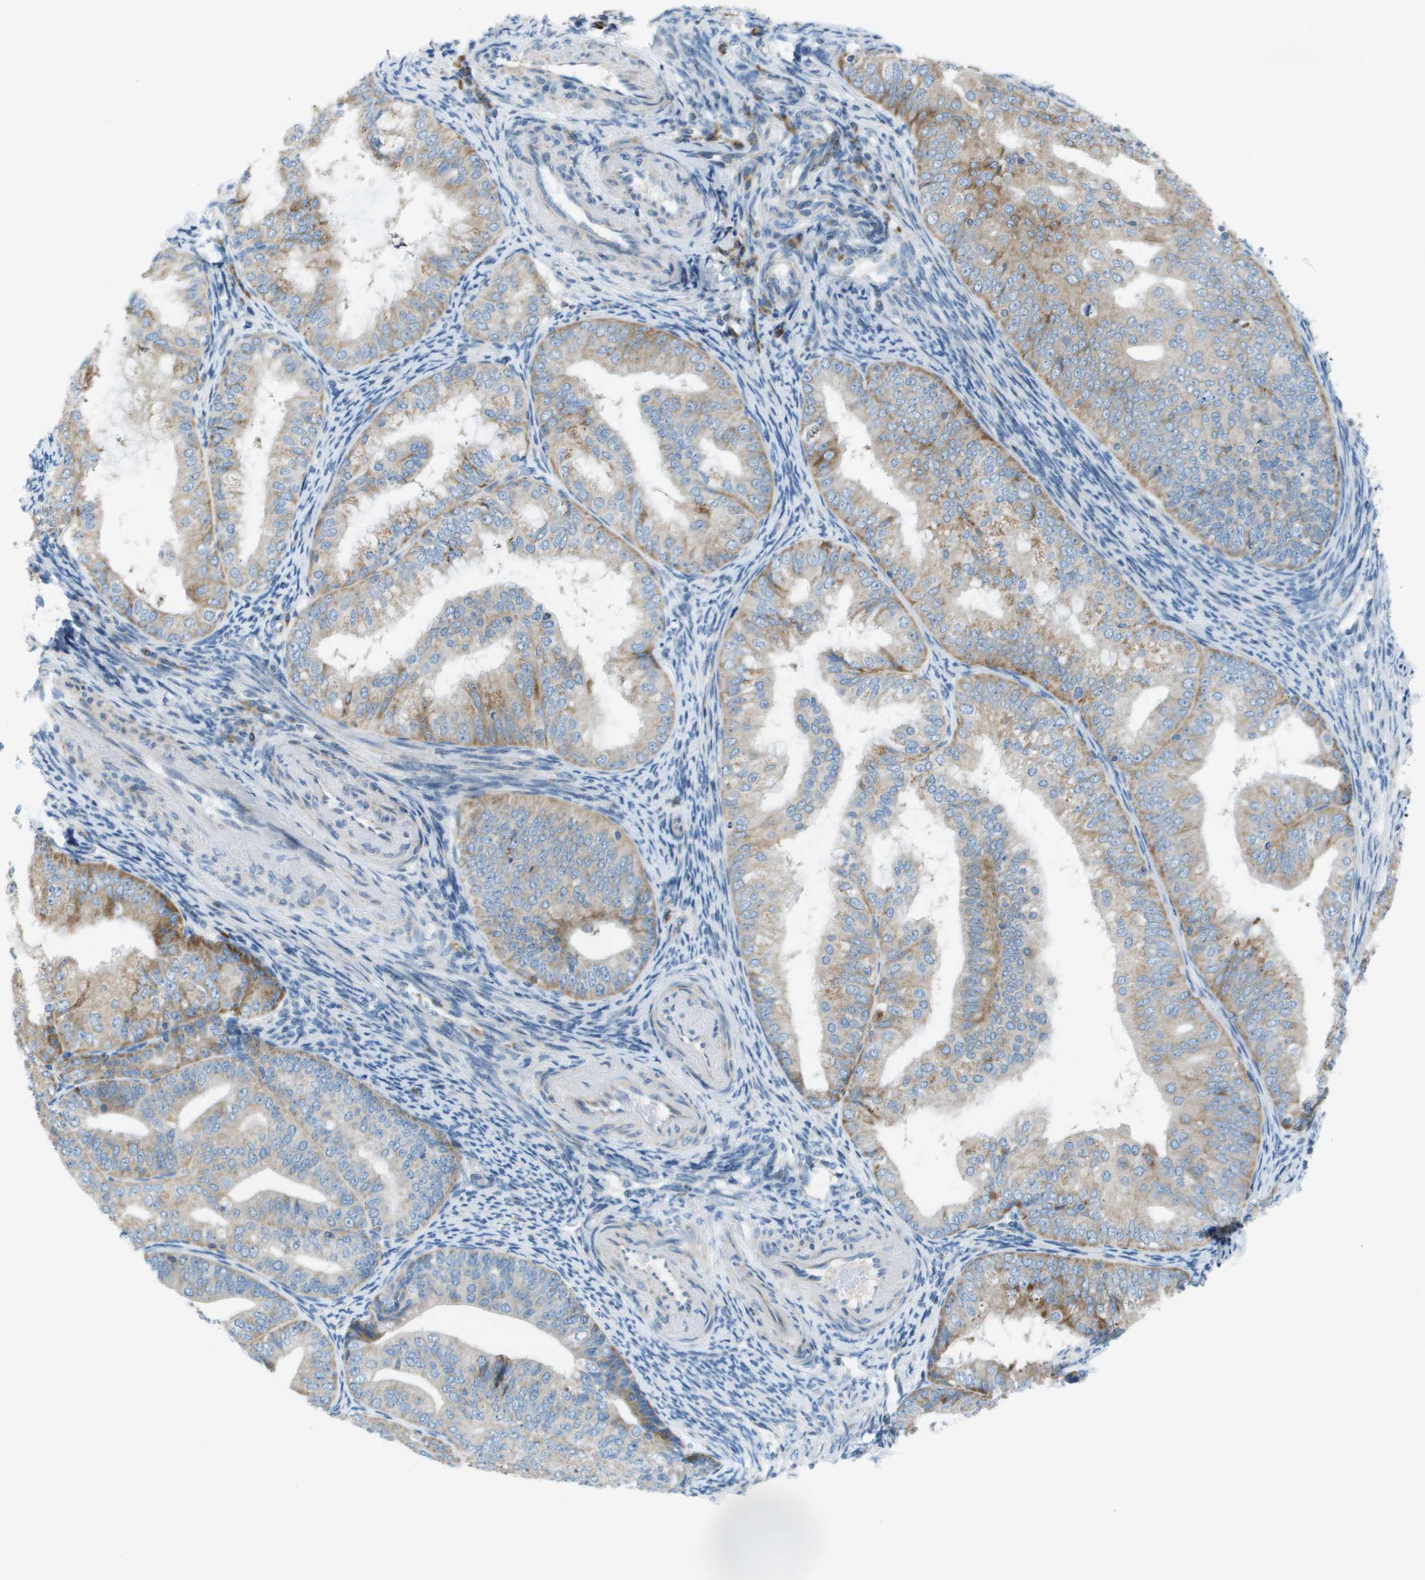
{"staining": {"intensity": "weak", "quantity": ">75%", "location": "cytoplasmic/membranous"}, "tissue": "endometrial cancer", "cell_type": "Tumor cells", "image_type": "cancer", "snomed": [{"axis": "morphology", "description": "Adenocarcinoma, NOS"}, {"axis": "topography", "description": "Endometrium"}], "caption": "About >75% of tumor cells in human endometrial cancer (adenocarcinoma) exhibit weak cytoplasmic/membranous protein expression as visualized by brown immunohistochemical staining.", "gene": "GALNT6", "patient": {"sex": "female", "age": 63}}